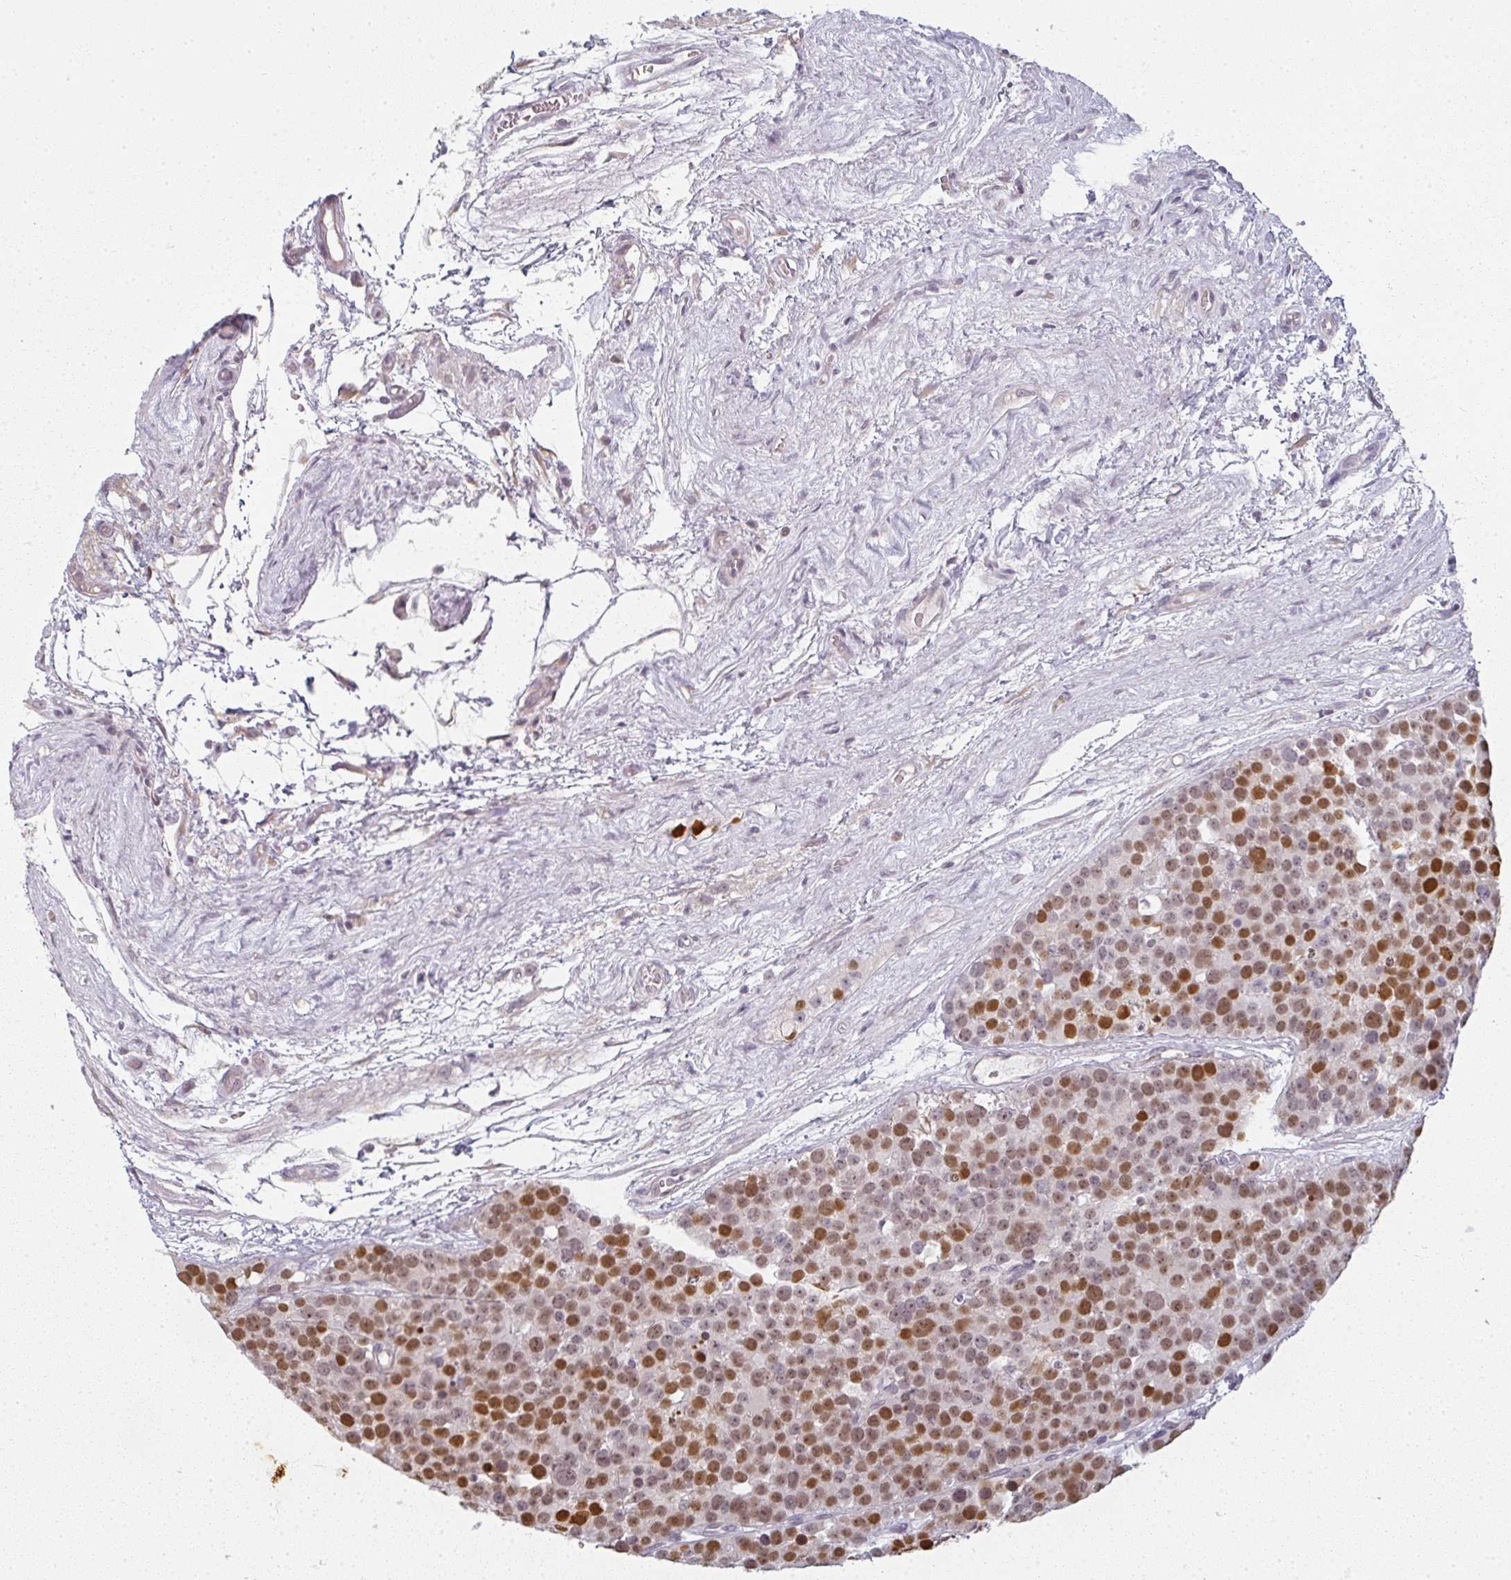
{"staining": {"intensity": "moderate", "quantity": ">75%", "location": "nuclear"}, "tissue": "testis cancer", "cell_type": "Tumor cells", "image_type": "cancer", "snomed": [{"axis": "morphology", "description": "Seminoma, NOS"}, {"axis": "topography", "description": "Testis"}], "caption": "A high-resolution micrograph shows IHC staining of seminoma (testis), which demonstrates moderate nuclear staining in about >75% of tumor cells.", "gene": "RBBP6", "patient": {"sex": "male", "age": 71}}